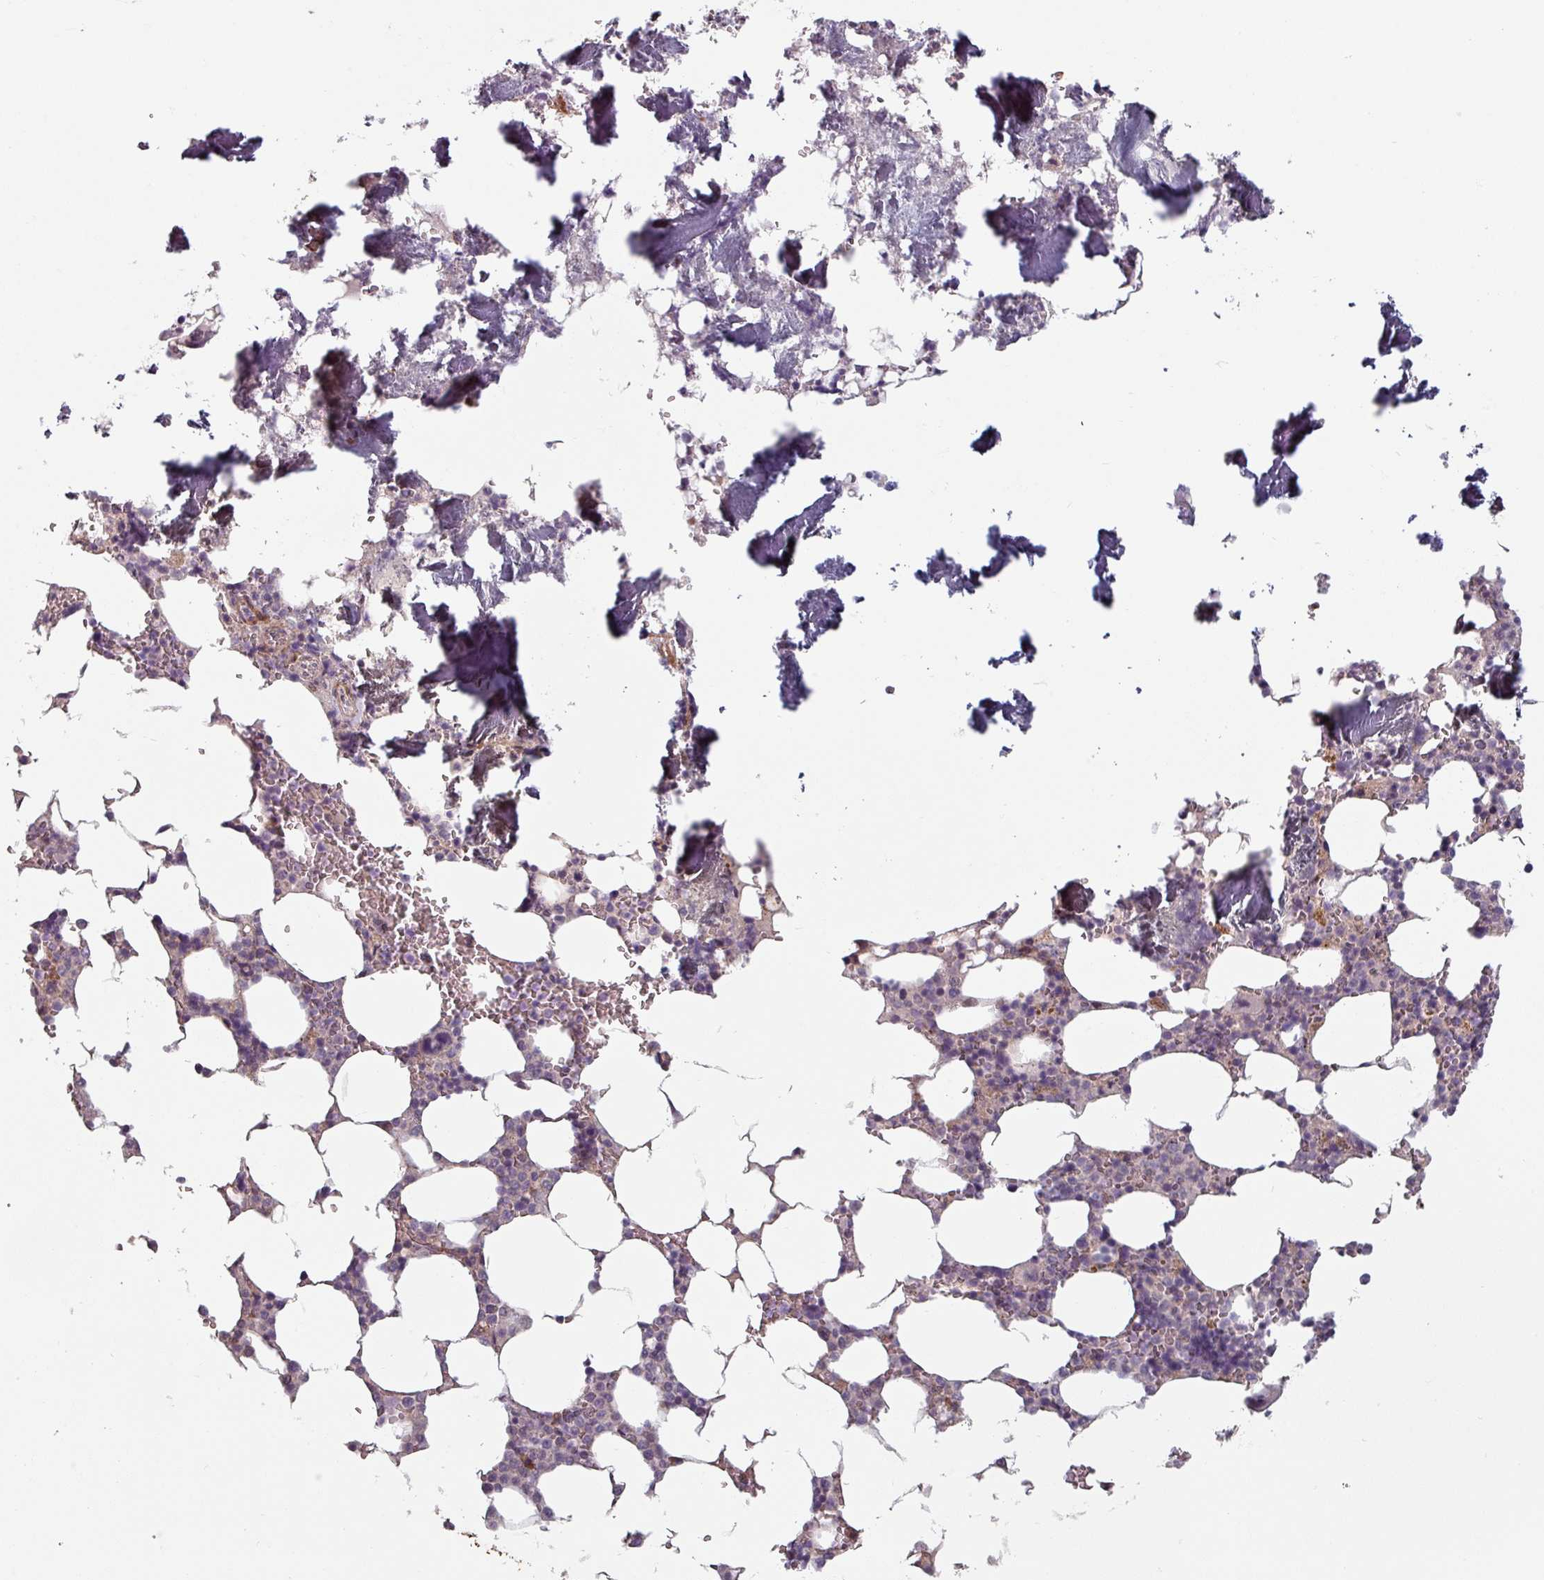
{"staining": {"intensity": "moderate", "quantity": "<25%", "location": "cytoplasmic/membranous"}, "tissue": "bone marrow", "cell_type": "Hematopoietic cells", "image_type": "normal", "snomed": [{"axis": "morphology", "description": "Normal tissue, NOS"}, {"axis": "topography", "description": "Bone marrow"}], "caption": "Immunohistochemistry of unremarkable bone marrow shows low levels of moderate cytoplasmic/membranous expression in about <25% of hematopoietic cells. Using DAB (3,3'-diaminobenzidine) (brown) and hematoxylin (blue) stains, captured at high magnification using brightfield microscopy.", "gene": "CYB5RL", "patient": {"sex": "male", "age": 64}}